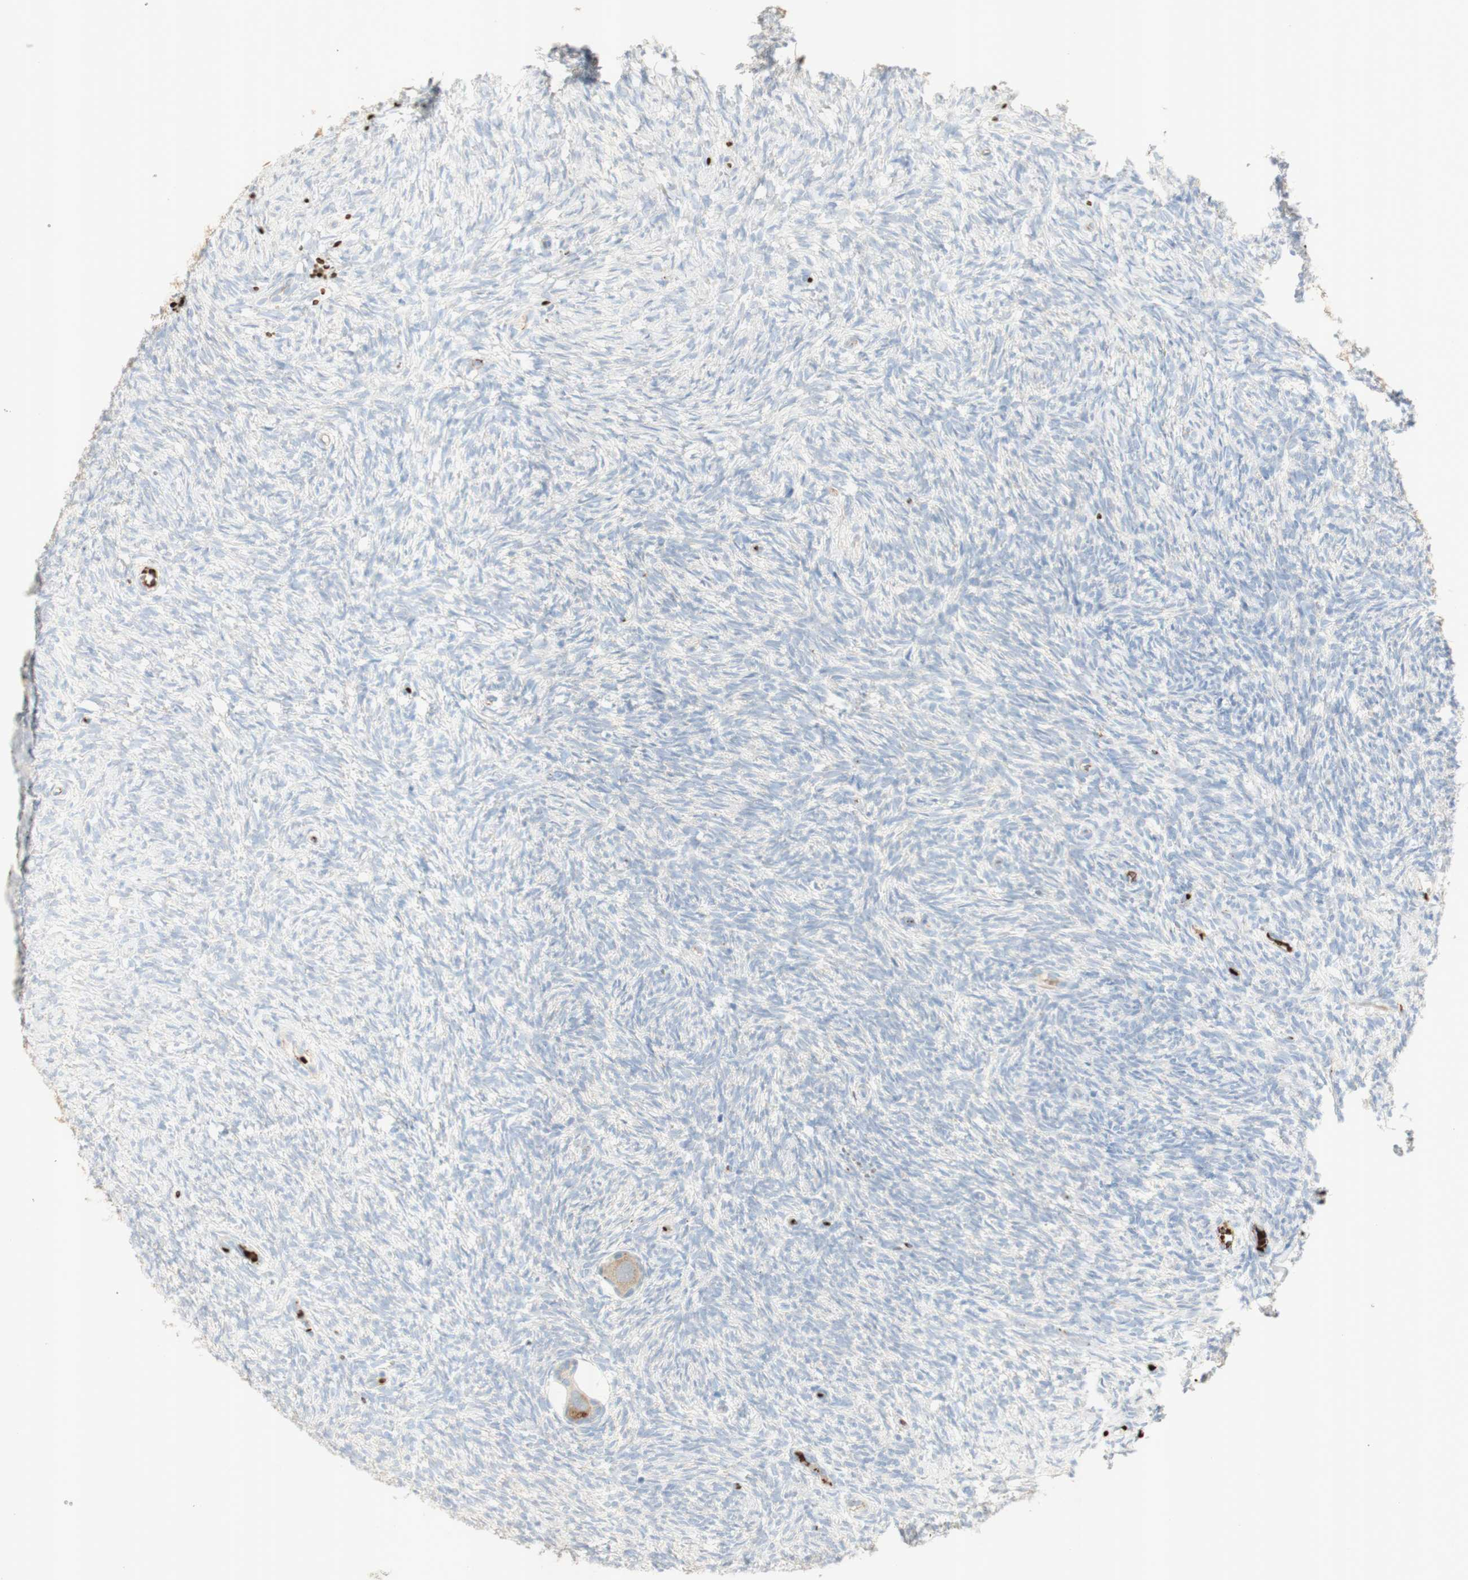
{"staining": {"intensity": "weak", "quantity": ">75%", "location": "cytoplasmic/membranous"}, "tissue": "ovary", "cell_type": "Follicle cells", "image_type": "normal", "snomed": [{"axis": "morphology", "description": "Normal tissue, NOS"}, {"axis": "topography", "description": "Ovary"}], "caption": "A brown stain highlights weak cytoplasmic/membranous expression of a protein in follicle cells of unremarkable ovary.", "gene": "GAN", "patient": {"sex": "female", "age": 35}}